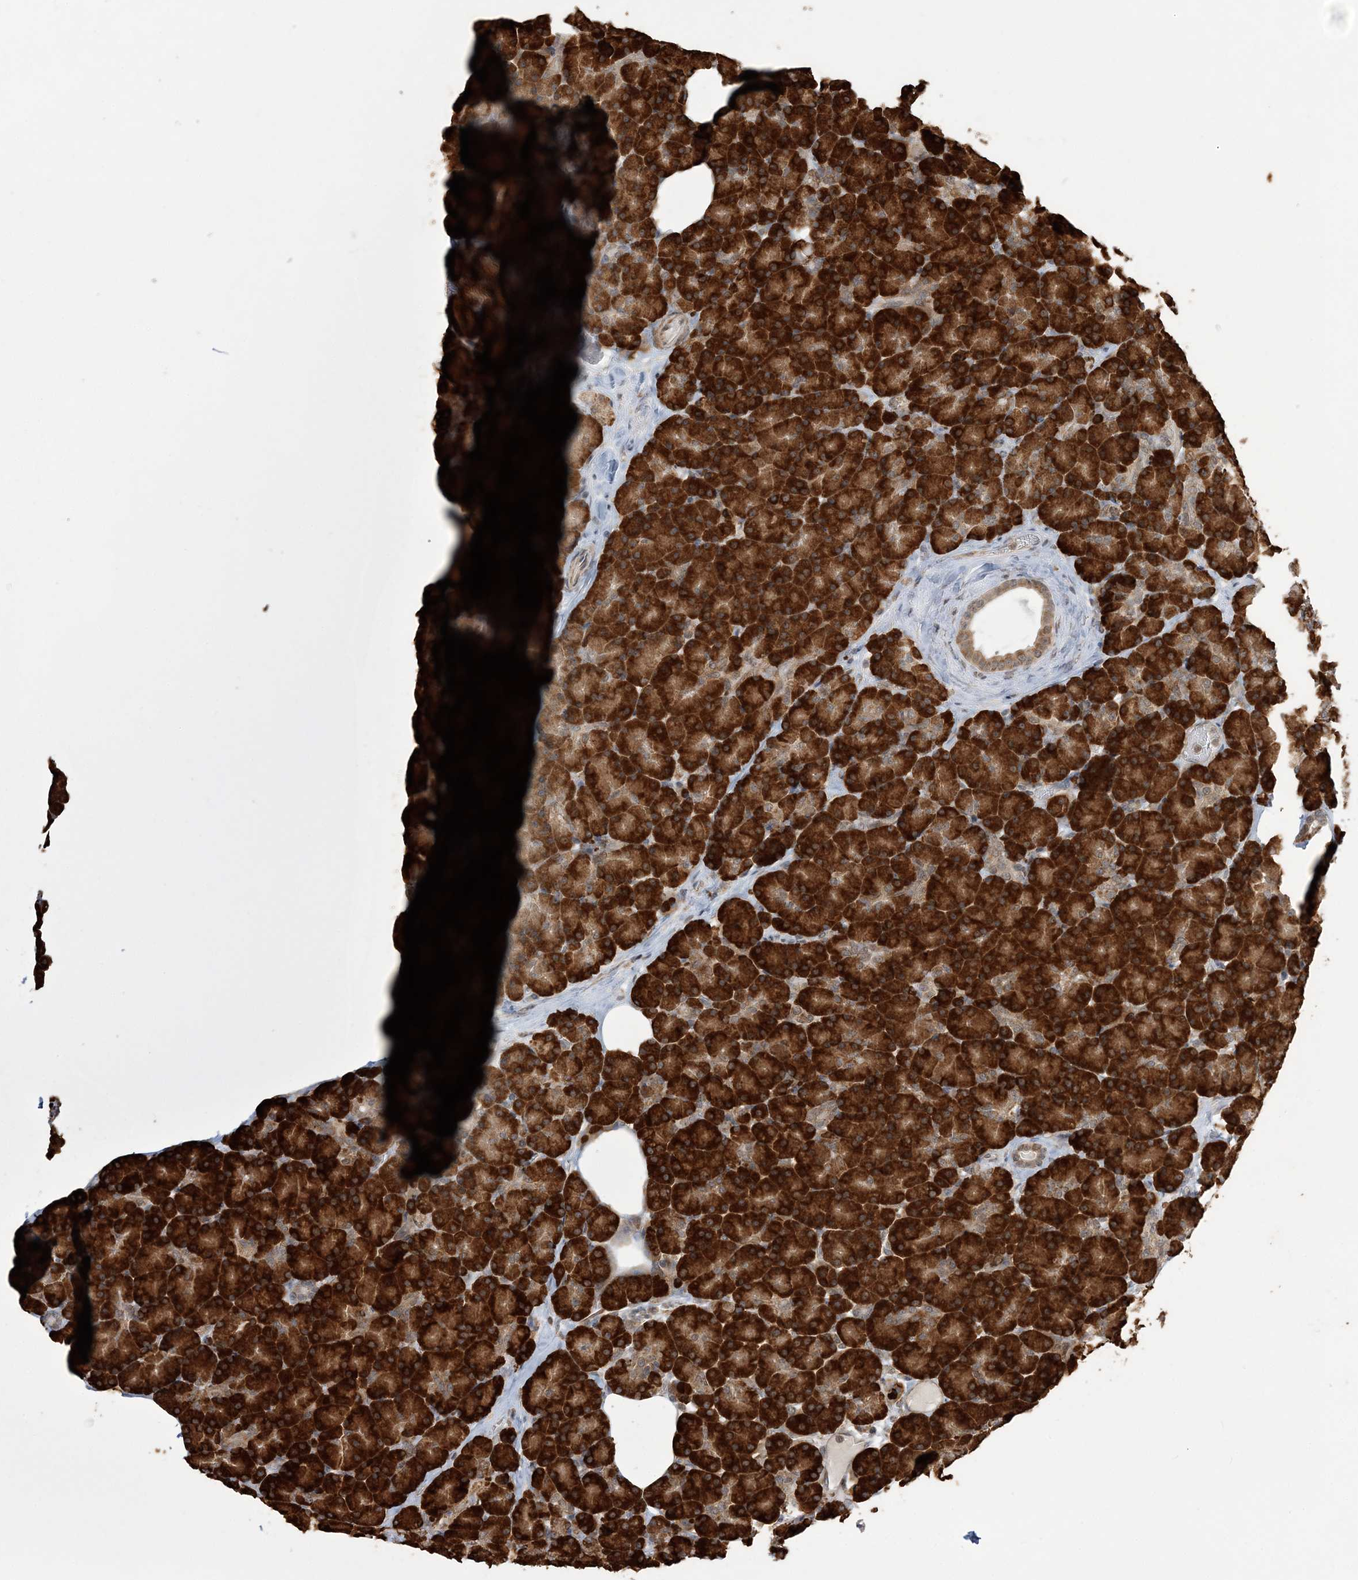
{"staining": {"intensity": "strong", "quantity": ">75%", "location": "cytoplasmic/membranous"}, "tissue": "pancreas", "cell_type": "Exocrine glandular cells", "image_type": "normal", "snomed": [{"axis": "morphology", "description": "Normal tissue, NOS"}, {"axis": "topography", "description": "Pancreas"}], "caption": "IHC image of unremarkable pancreas stained for a protein (brown), which demonstrates high levels of strong cytoplasmic/membranous expression in approximately >75% of exocrine glandular cells.", "gene": "MRPL47", "patient": {"sex": "female", "age": 43}}